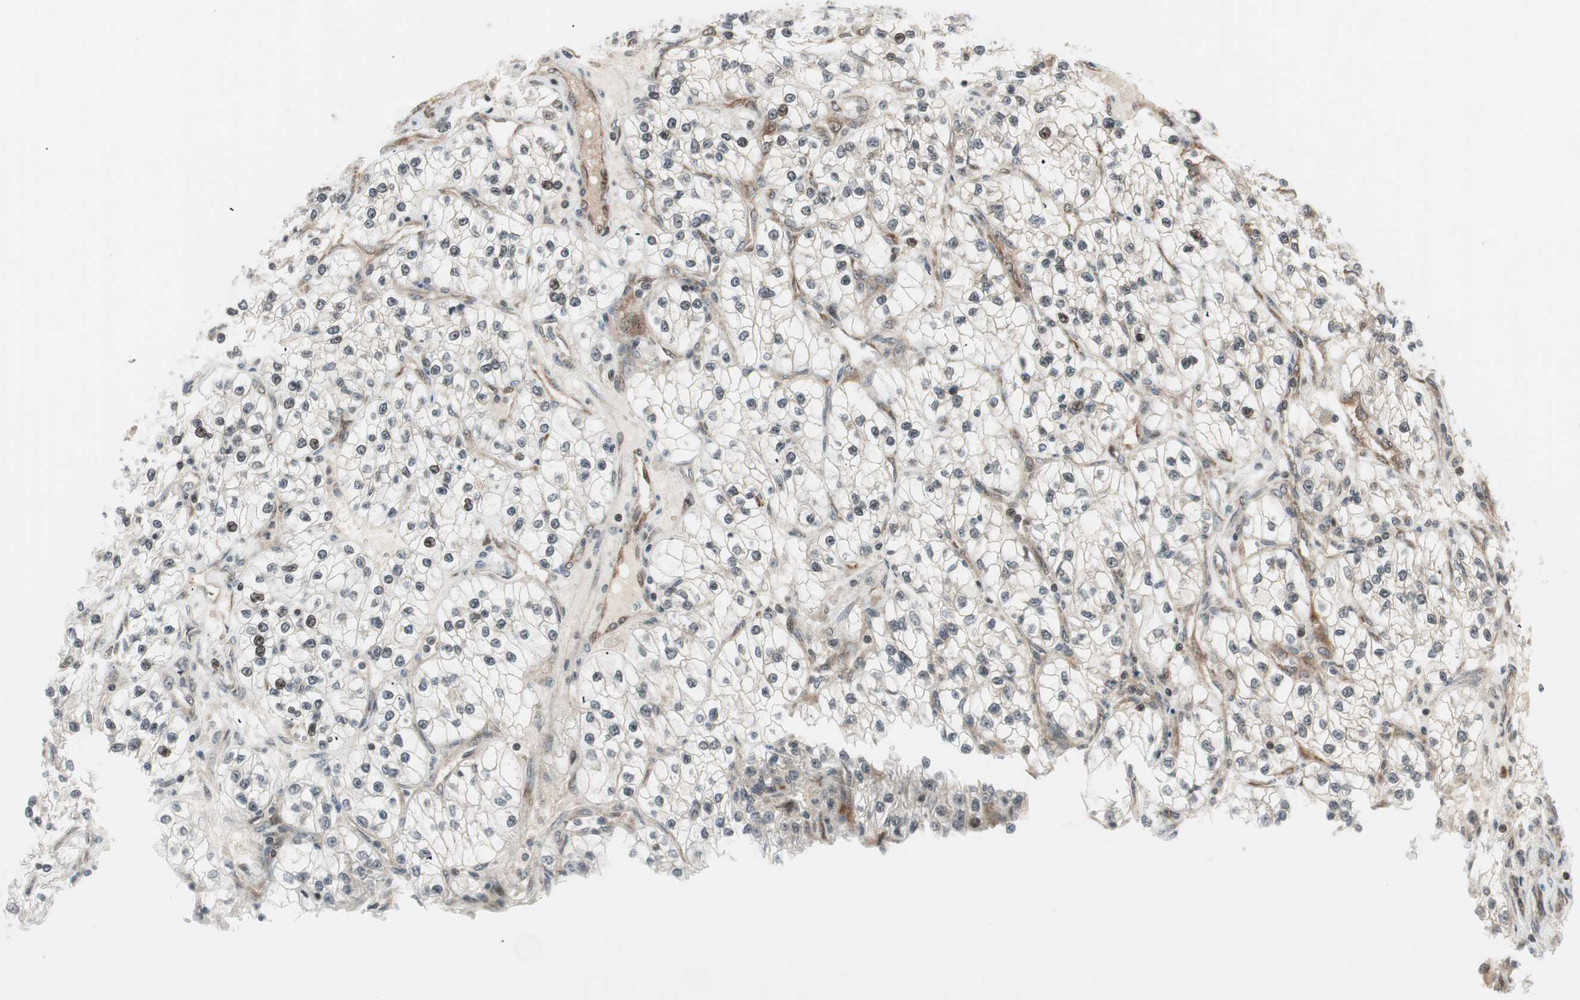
{"staining": {"intensity": "negative", "quantity": "none", "location": "none"}, "tissue": "renal cancer", "cell_type": "Tumor cells", "image_type": "cancer", "snomed": [{"axis": "morphology", "description": "Adenocarcinoma, NOS"}, {"axis": "topography", "description": "Kidney"}], "caption": "Histopathology image shows no significant protein expression in tumor cells of adenocarcinoma (renal).", "gene": "TPT1", "patient": {"sex": "female", "age": 57}}